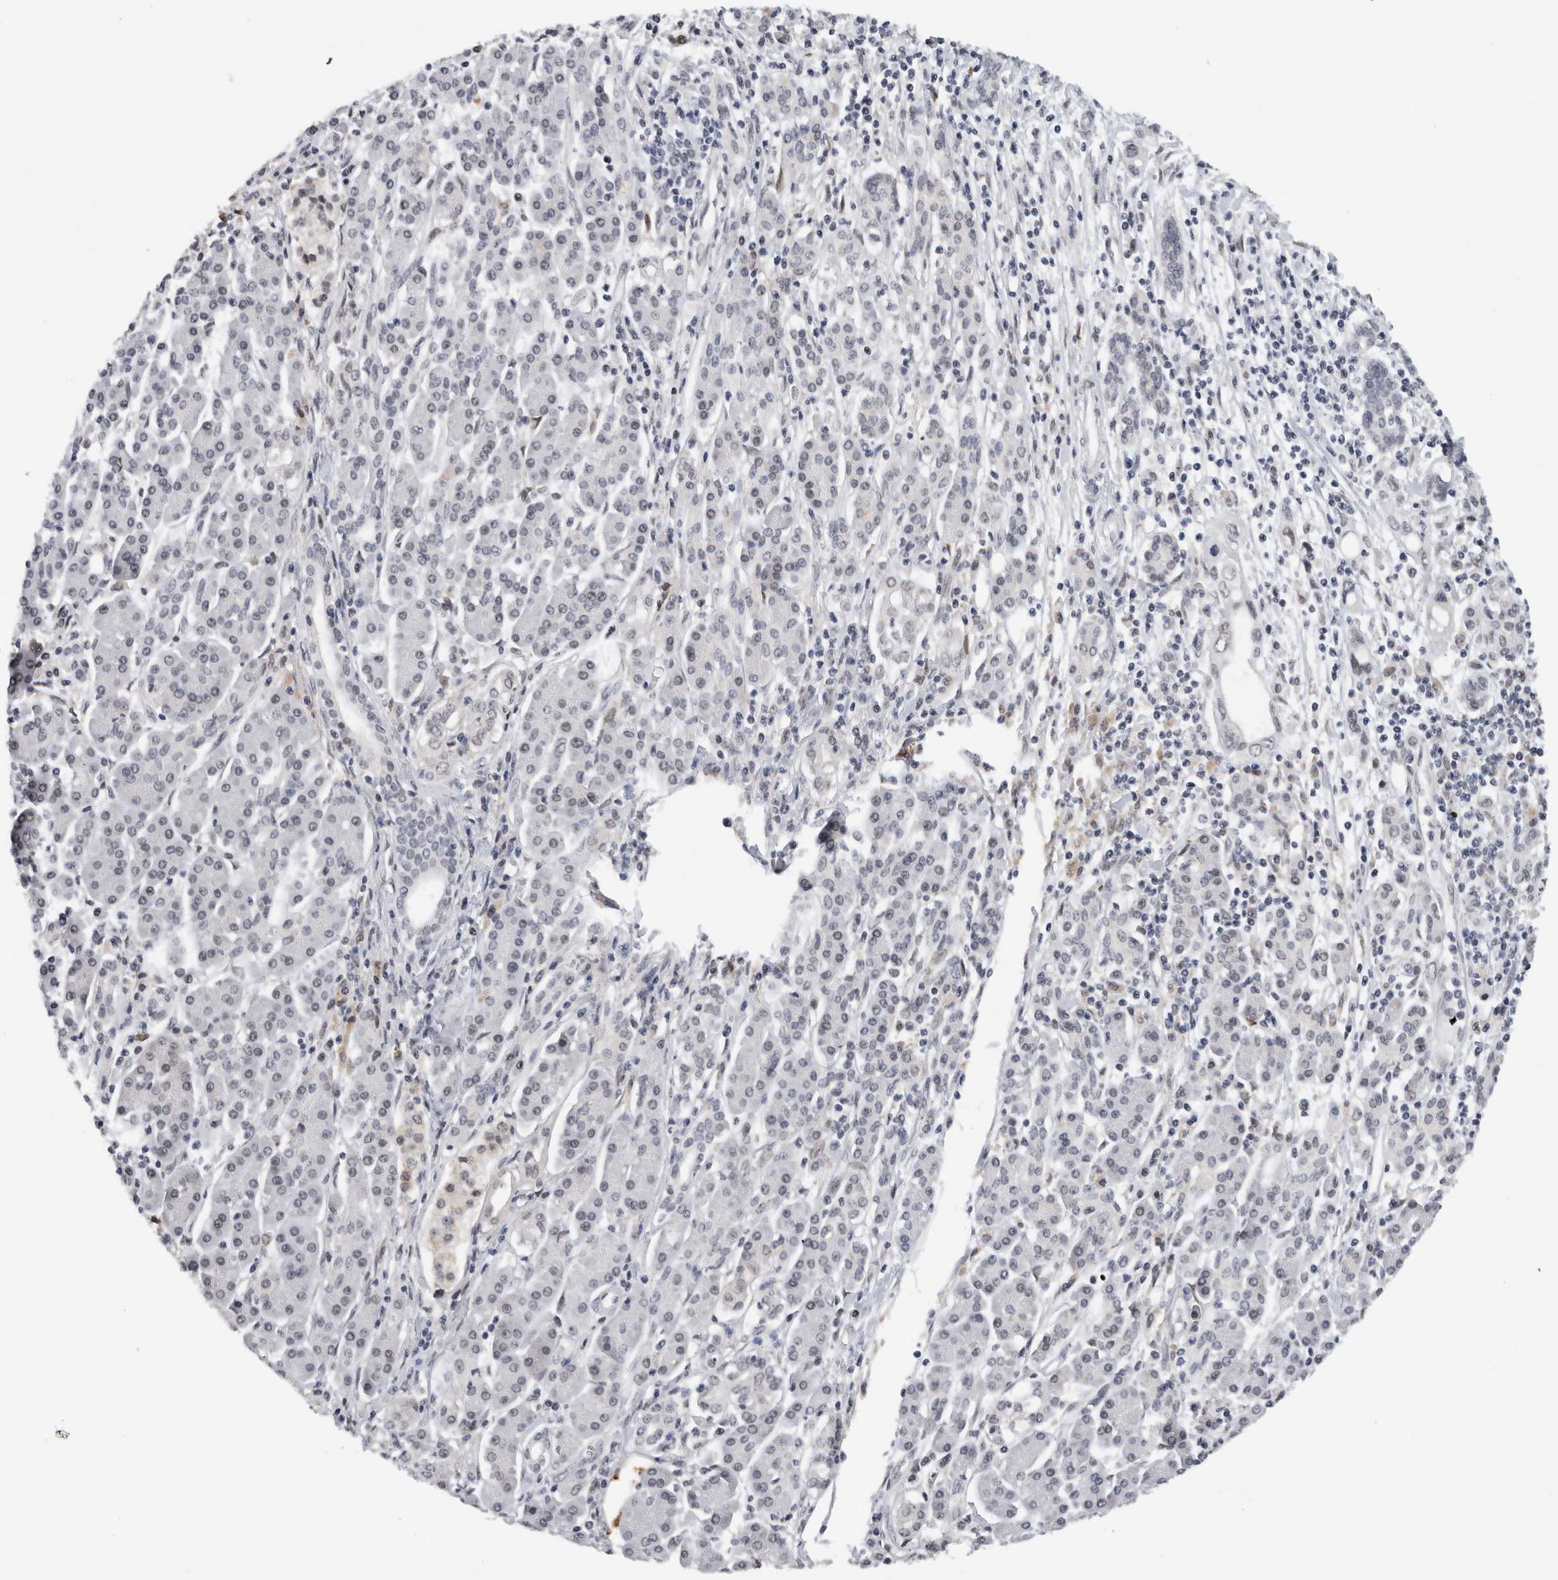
{"staining": {"intensity": "weak", "quantity": "<25%", "location": "nuclear"}, "tissue": "pancreatic cancer", "cell_type": "Tumor cells", "image_type": "cancer", "snomed": [{"axis": "morphology", "description": "Adenocarcinoma, NOS"}, {"axis": "topography", "description": "Pancreas"}], "caption": "DAB (3,3'-diaminobenzidine) immunohistochemical staining of human adenocarcinoma (pancreatic) reveals no significant expression in tumor cells.", "gene": "PRXL2A", "patient": {"sex": "female", "age": 57}}